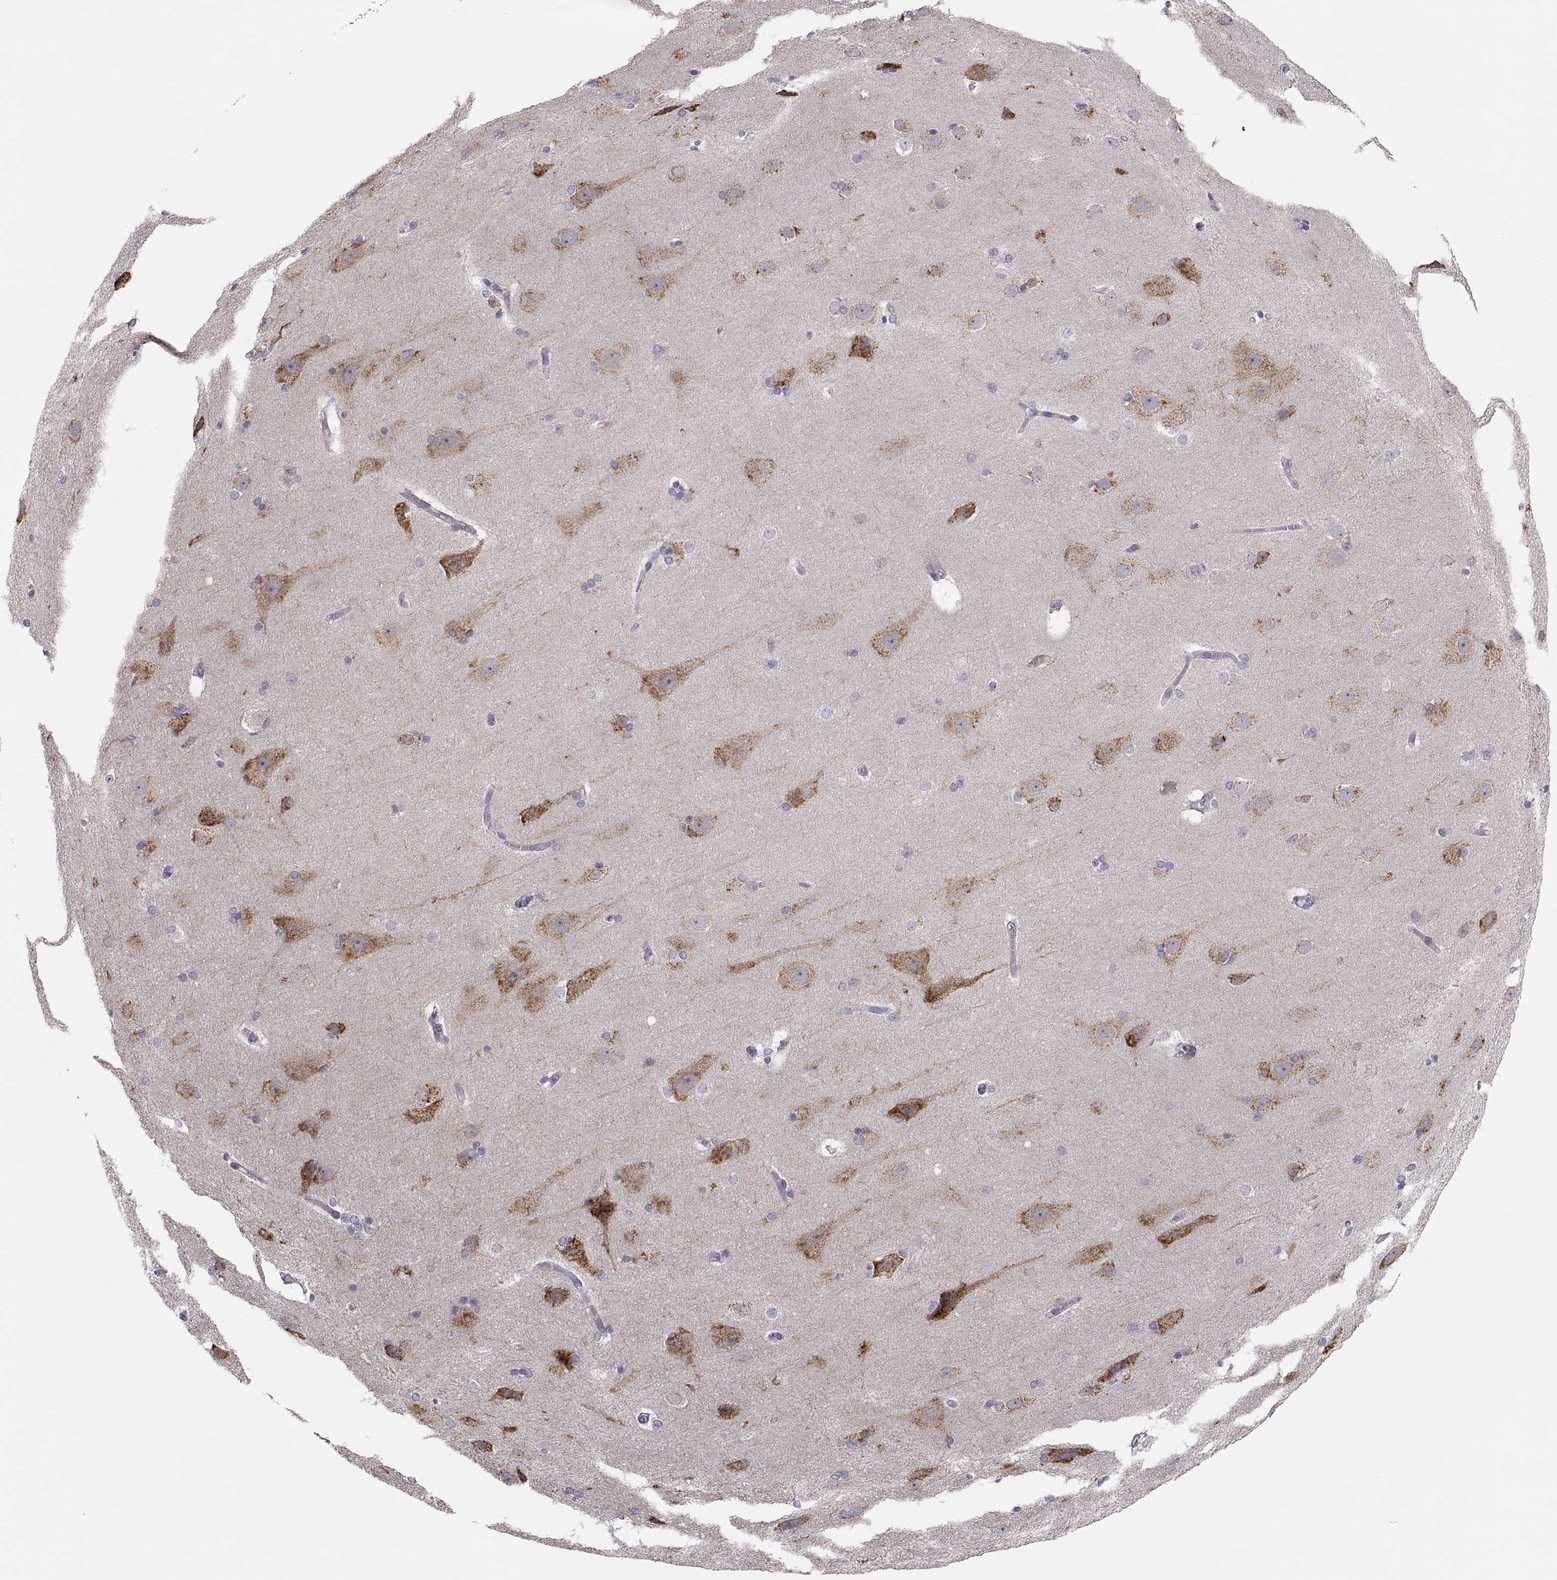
{"staining": {"intensity": "negative", "quantity": "none", "location": "none"}, "tissue": "hippocampus", "cell_type": "Glial cells", "image_type": "normal", "snomed": [{"axis": "morphology", "description": "Normal tissue, NOS"}, {"axis": "topography", "description": "Cerebral cortex"}, {"axis": "topography", "description": "Hippocampus"}], "caption": "DAB immunohistochemical staining of unremarkable human hippocampus shows no significant positivity in glial cells. (Brightfield microscopy of DAB (3,3'-diaminobenzidine) immunohistochemistry at high magnification).", "gene": "ERO1A", "patient": {"sex": "female", "age": 19}}